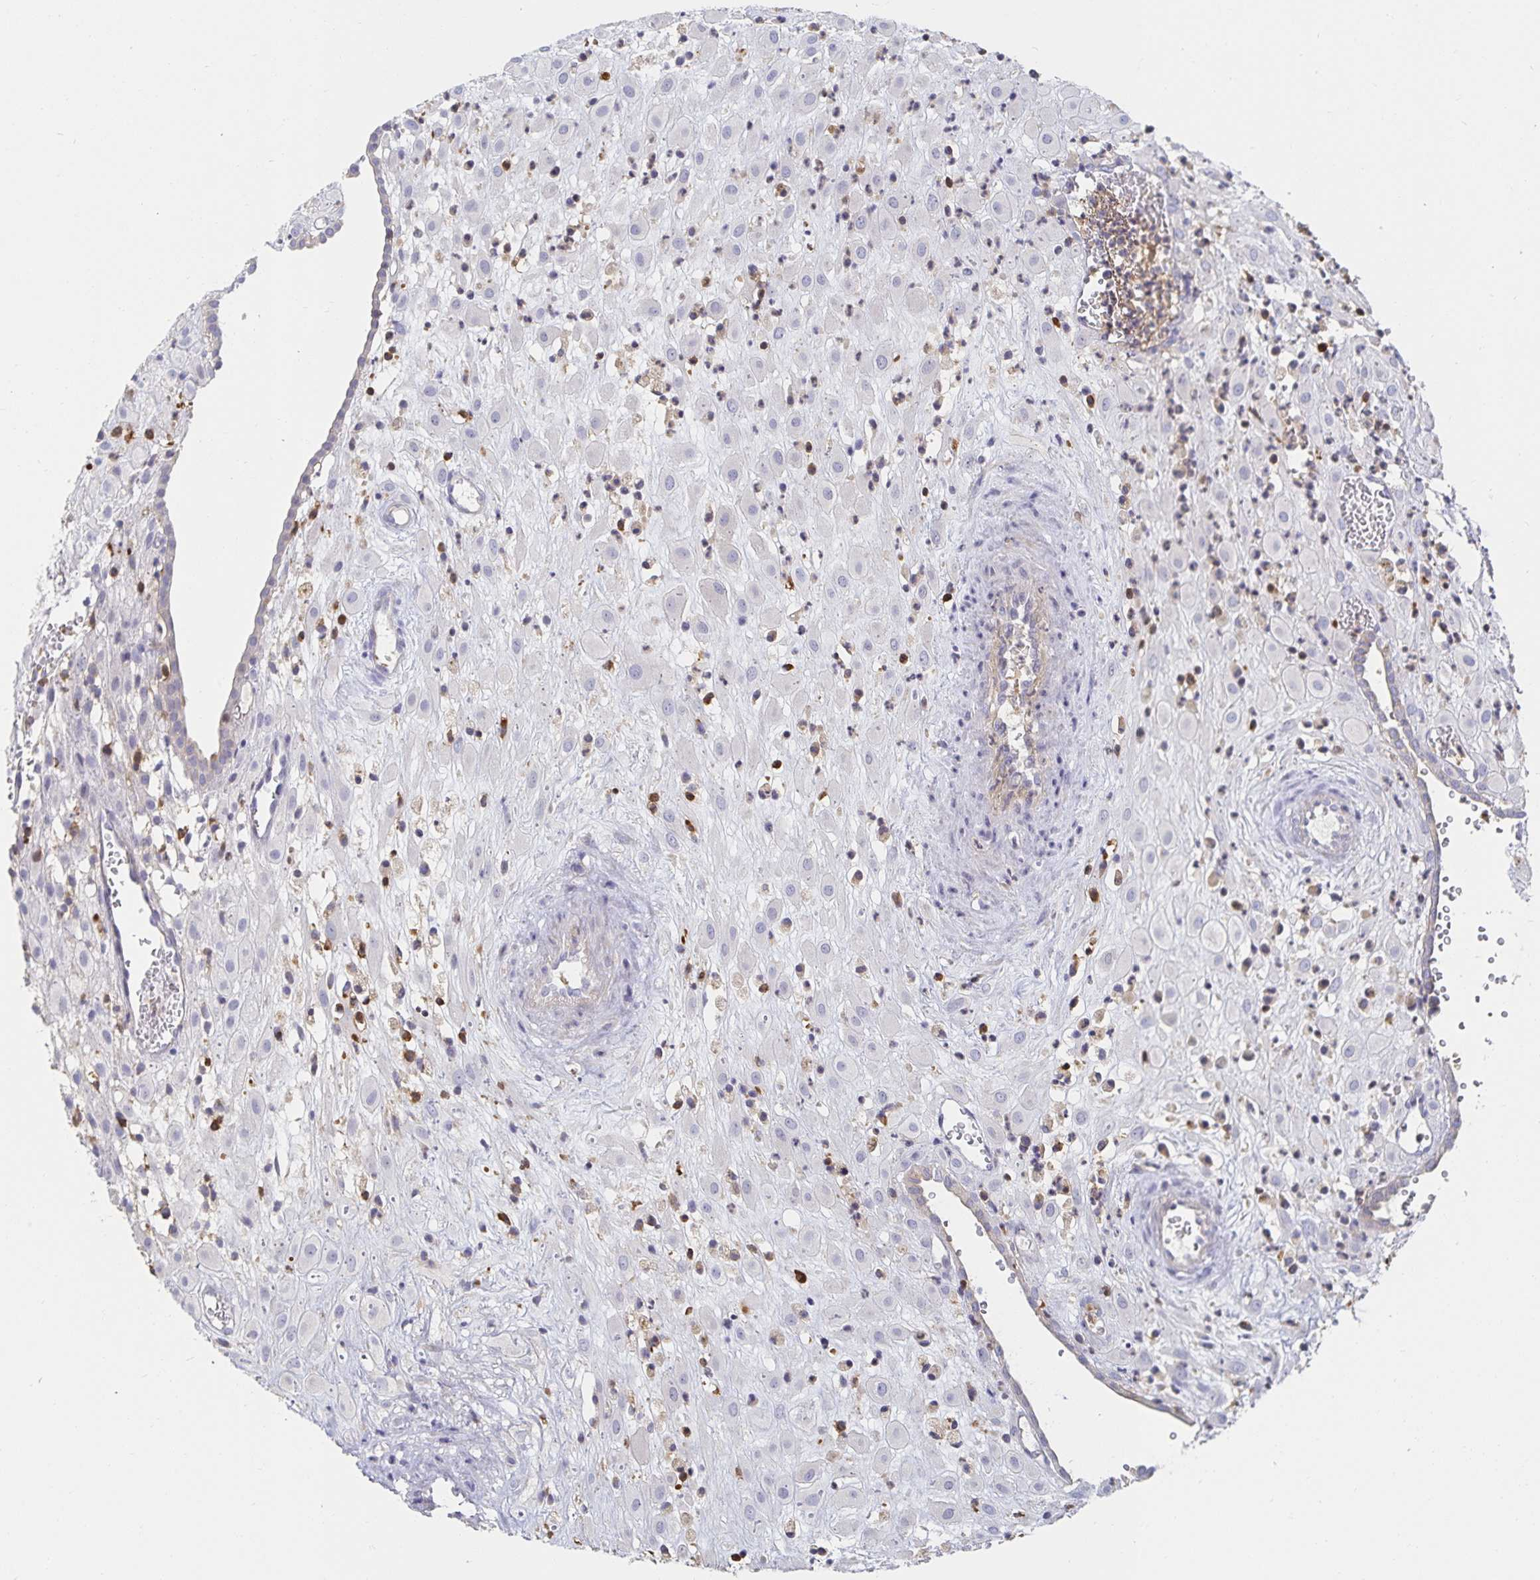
{"staining": {"intensity": "negative", "quantity": "none", "location": "none"}, "tissue": "placenta", "cell_type": "Decidual cells", "image_type": "normal", "snomed": [{"axis": "morphology", "description": "Normal tissue, NOS"}, {"axis": "topography", "description": "Placenta"}], "caption": "Immunohistochemical staining of unremarkable placenta shows no significant staining in decidual cells. (Immunohistochemistry, brightfield microscopy, high magnification).", "gene": "PIK3CD", "patient": {"sex": "female", "age": 24}}